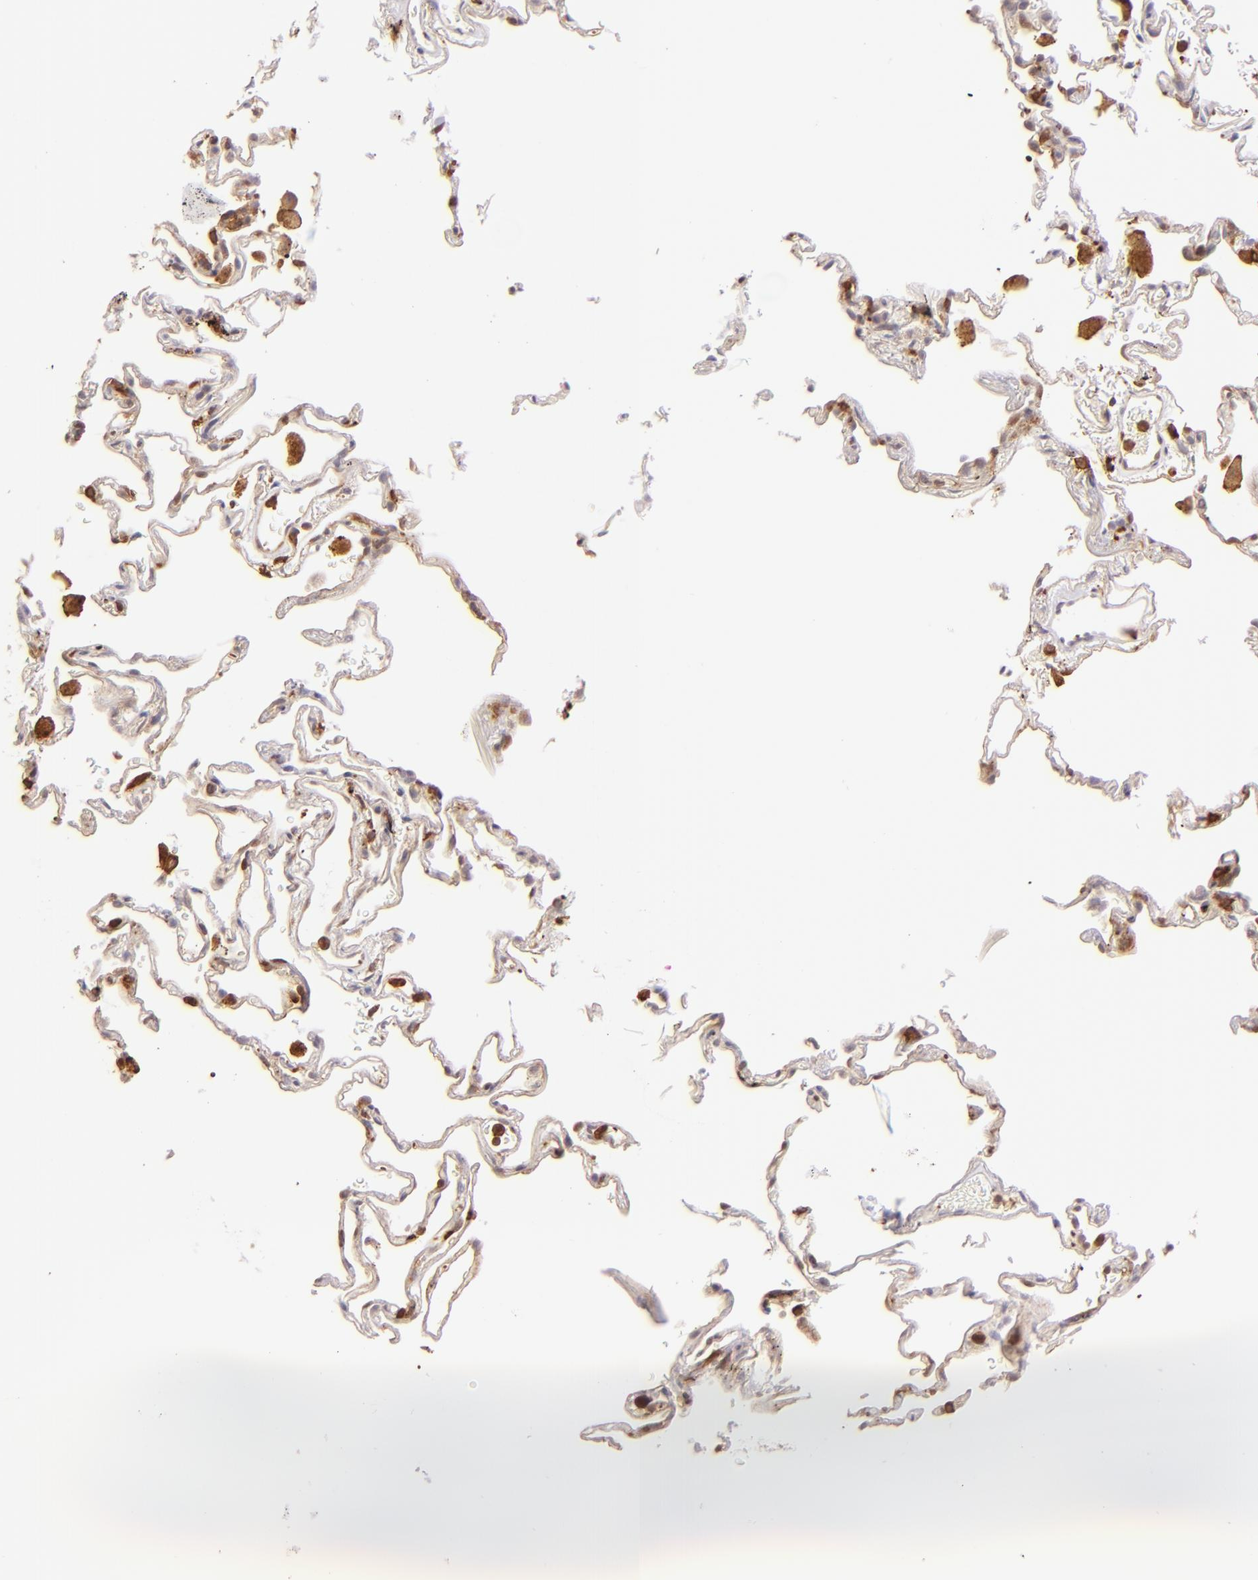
{"staining": {"intensity": "weak", "quantity": "25%-75%", "location": "cytoplasmic/membranous"}, "tissue": "lung", "cell_type": "Alveolar cells", "image_type": "normal", "snomed": [{"axis": "morphology", "description": "Normal tissue, NOS"}, {"axis": "morphology", "description": "Inflammation, NOS"}, {"axis": "topography", "description": "Lung"}], "caption": "IHC staining of unremarkable lung, which displays low levels of weak cytoplasmic/membranous staining in about 25%-75% of alveolar cells indicating weak cytoplasmic/membranous protein positivity. The staining was performed using DAB (brown) for protein detection and nuclei were counterstained in hematoxylin (blue).", "gene": "BTK", "patient": {"sex": "male", "age": 69}}